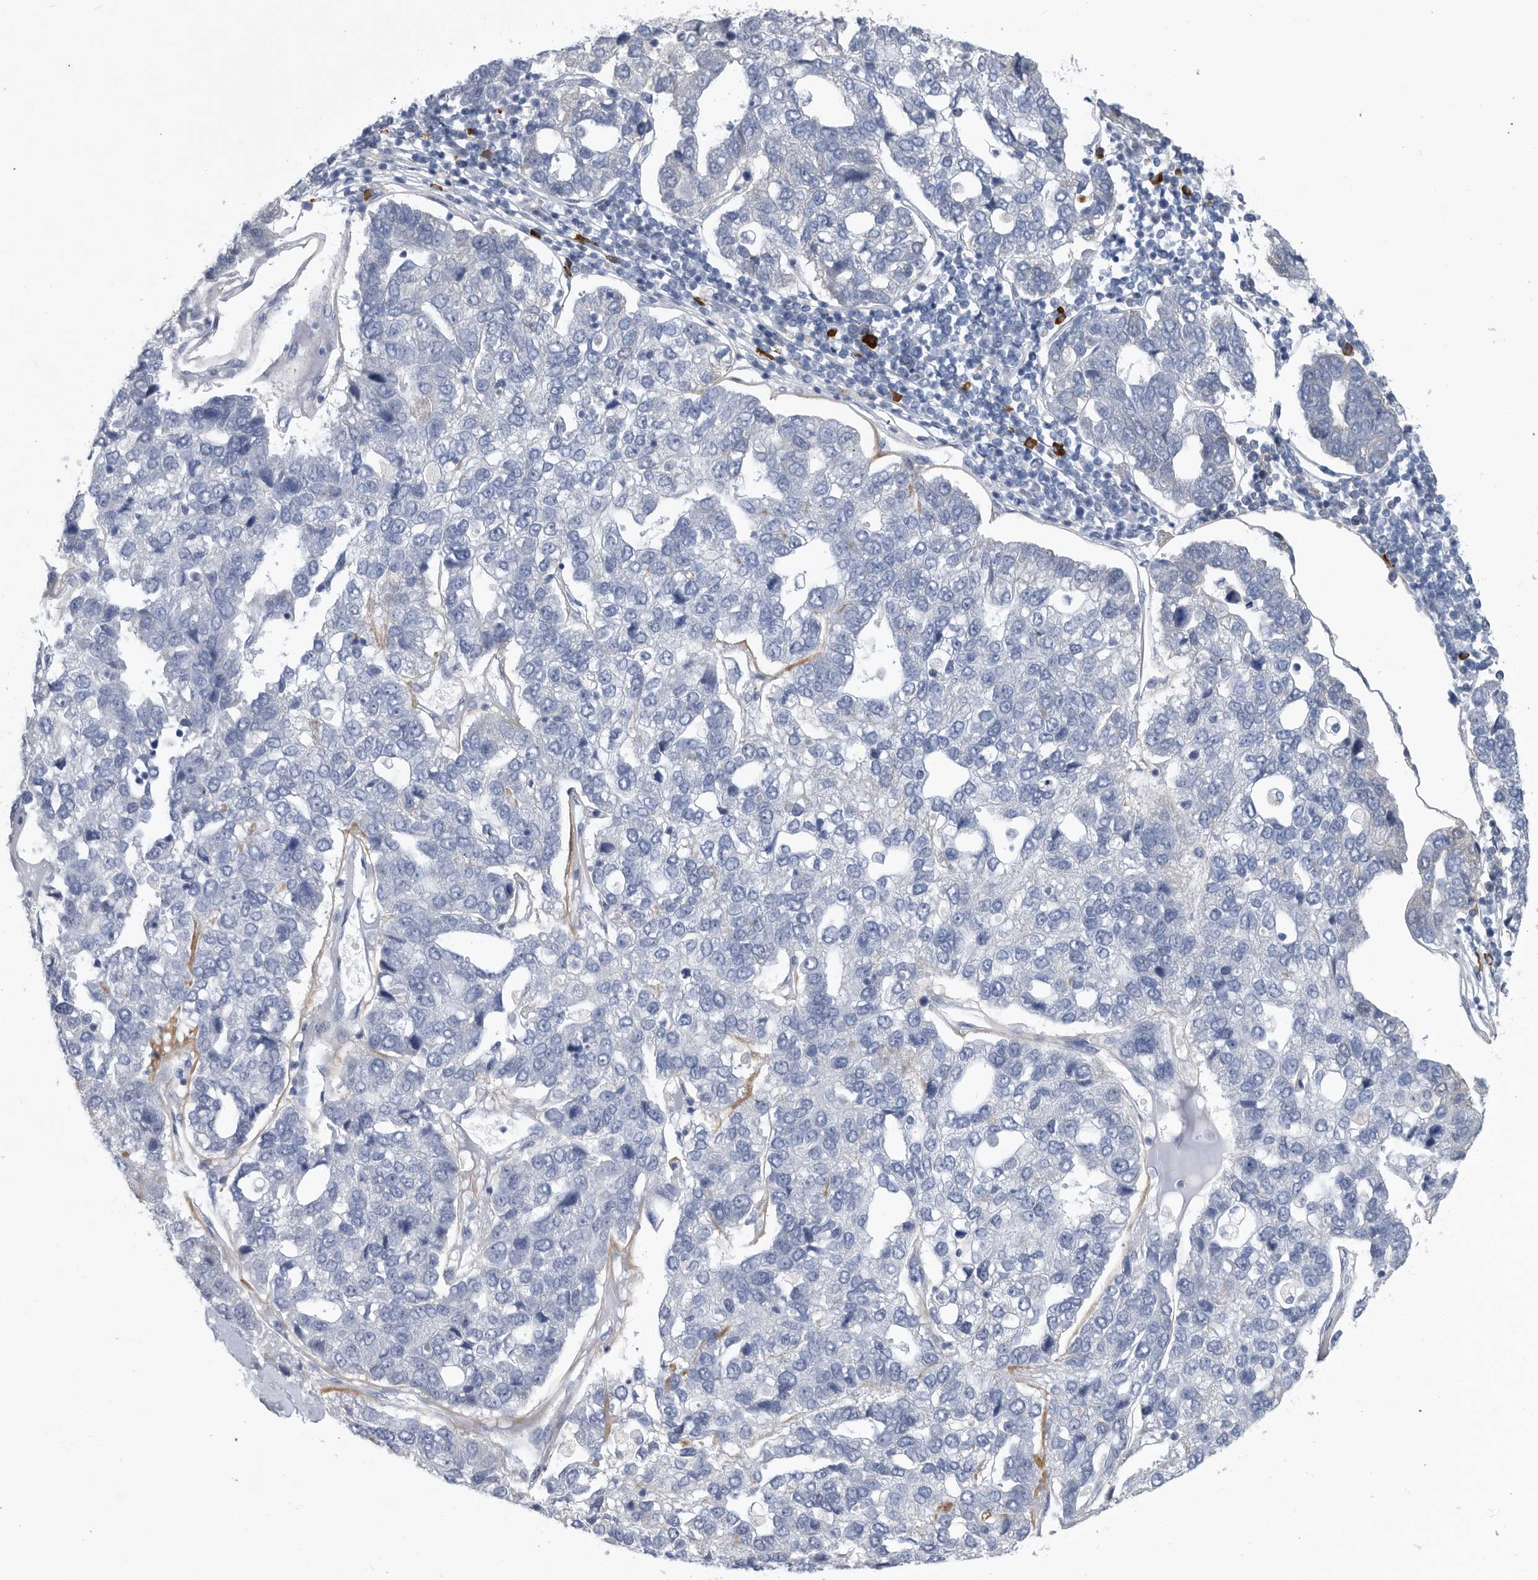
{"staining": {"intensity": "negative", "quantity": "none", "location": "none"}, "tissue": "pancreatic cancer", "cell_type": "Tumor cells", "image_type": "cancer", "snomed": [{"axis": "morphology", "description": "Adenocarcinoma, NOS"}, {"axis": "topography", "description": "Pancreas"}], "caption": "IHC image of human pancreatic adenocarcinoma stained for a protein (brown), which displays no positivity in tumor cells.", "gene": "BTBD6", "patient": {"sex": "female", "age": 61}}